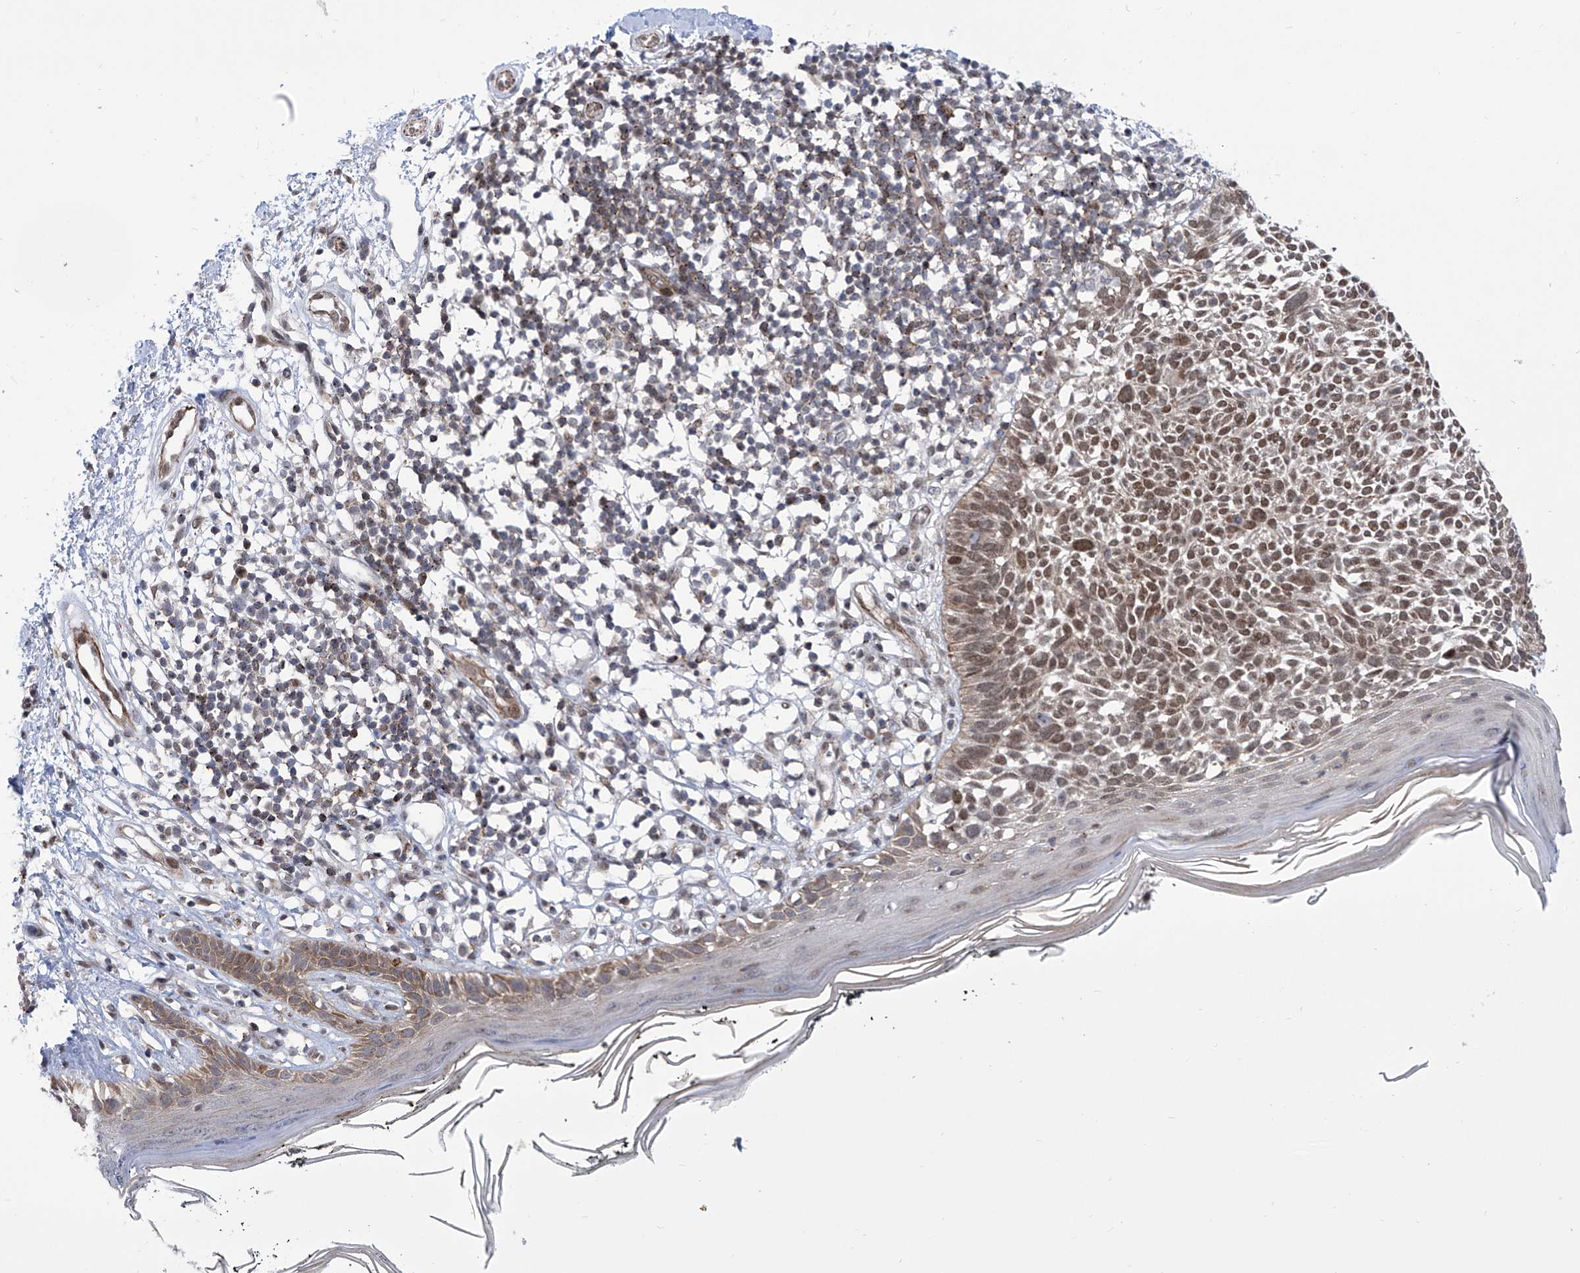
{"staining": {"intensity": "moderate", "quantity": ">75%", "location": "cytoplasmic/membranous,nuclear"}, "tissue": "skin cancer", "cell_type": "Tumor cells", "image_type": "cancer", "snomed": [{"axis": "morphology", "description": "Basal cell carcinoma"}, {"axis": "topography", "description": "Skin"}], "caption": "Basal cell carcinoma (skin) stained with a protein marker demonstrates moderate staining in tumor cells.", "gene": "CEP290", "patient": {"sex": "female", "age": 64}}